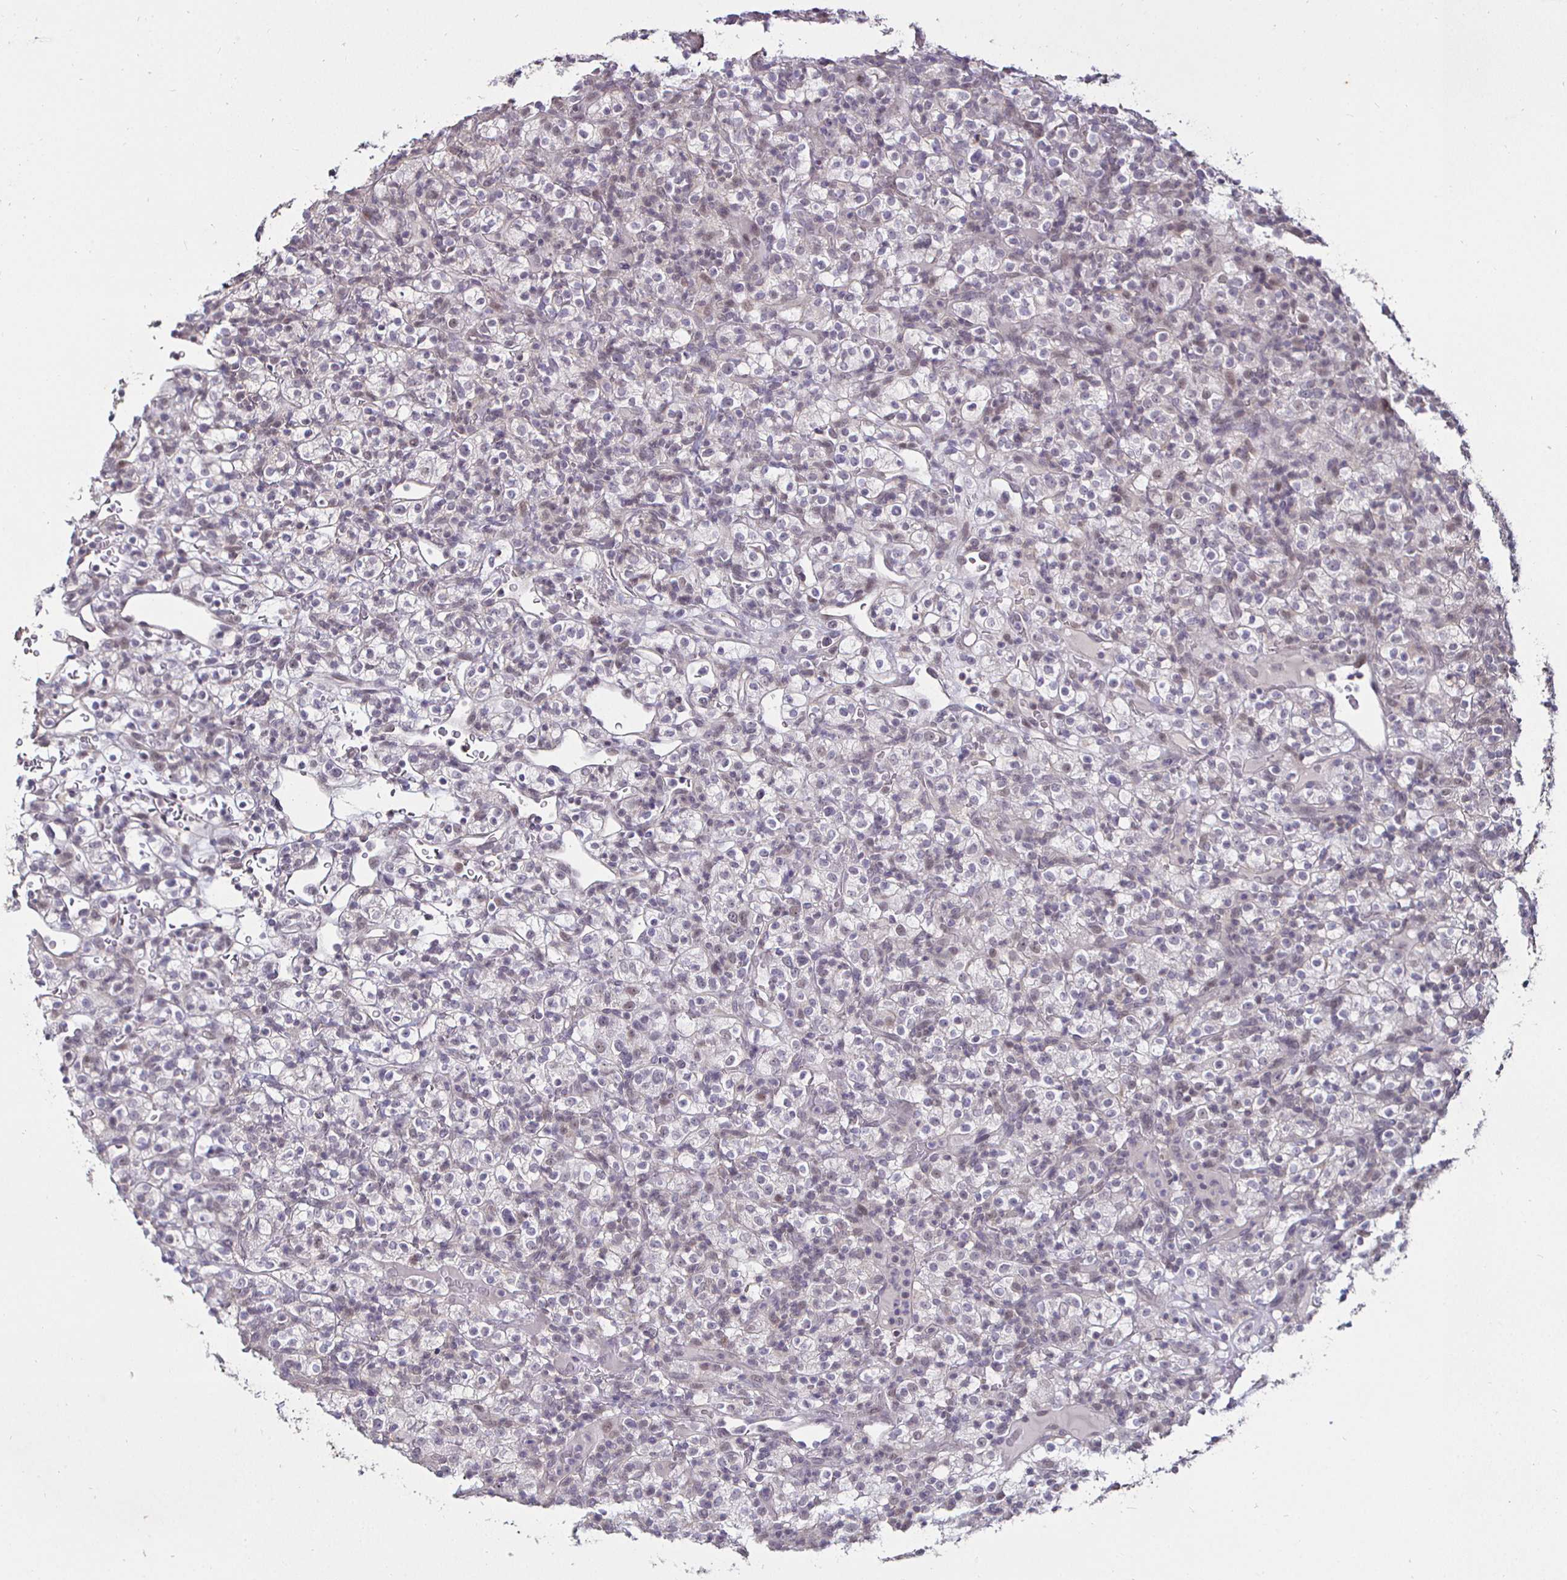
{"staining": {"intensity": "weak", "quantity": "<25%", "location": "nuclear"}, "tissue": "renal cancer", "cell_type": "Tumor cells", "image_type": "cancer", "snomed": [{"axis": "morphology", "description": "Normal tissue, NOS"}, {"axis": "morphology", "description": "Adenocarcinoma, NOS"}, {"axis": "topography", "description": "Kidney"}], "caption": "Immunohistochemistry (IHC) histopathology image of neoplastic tissue: human renal cancer (adenocarcinoma) stained with DAB (3,3'-diaminobenzidine) reveals no significant protein positivity in tumor cells.", "gene": "MLH1", "patient": {"sex": "female", "age": 72}}